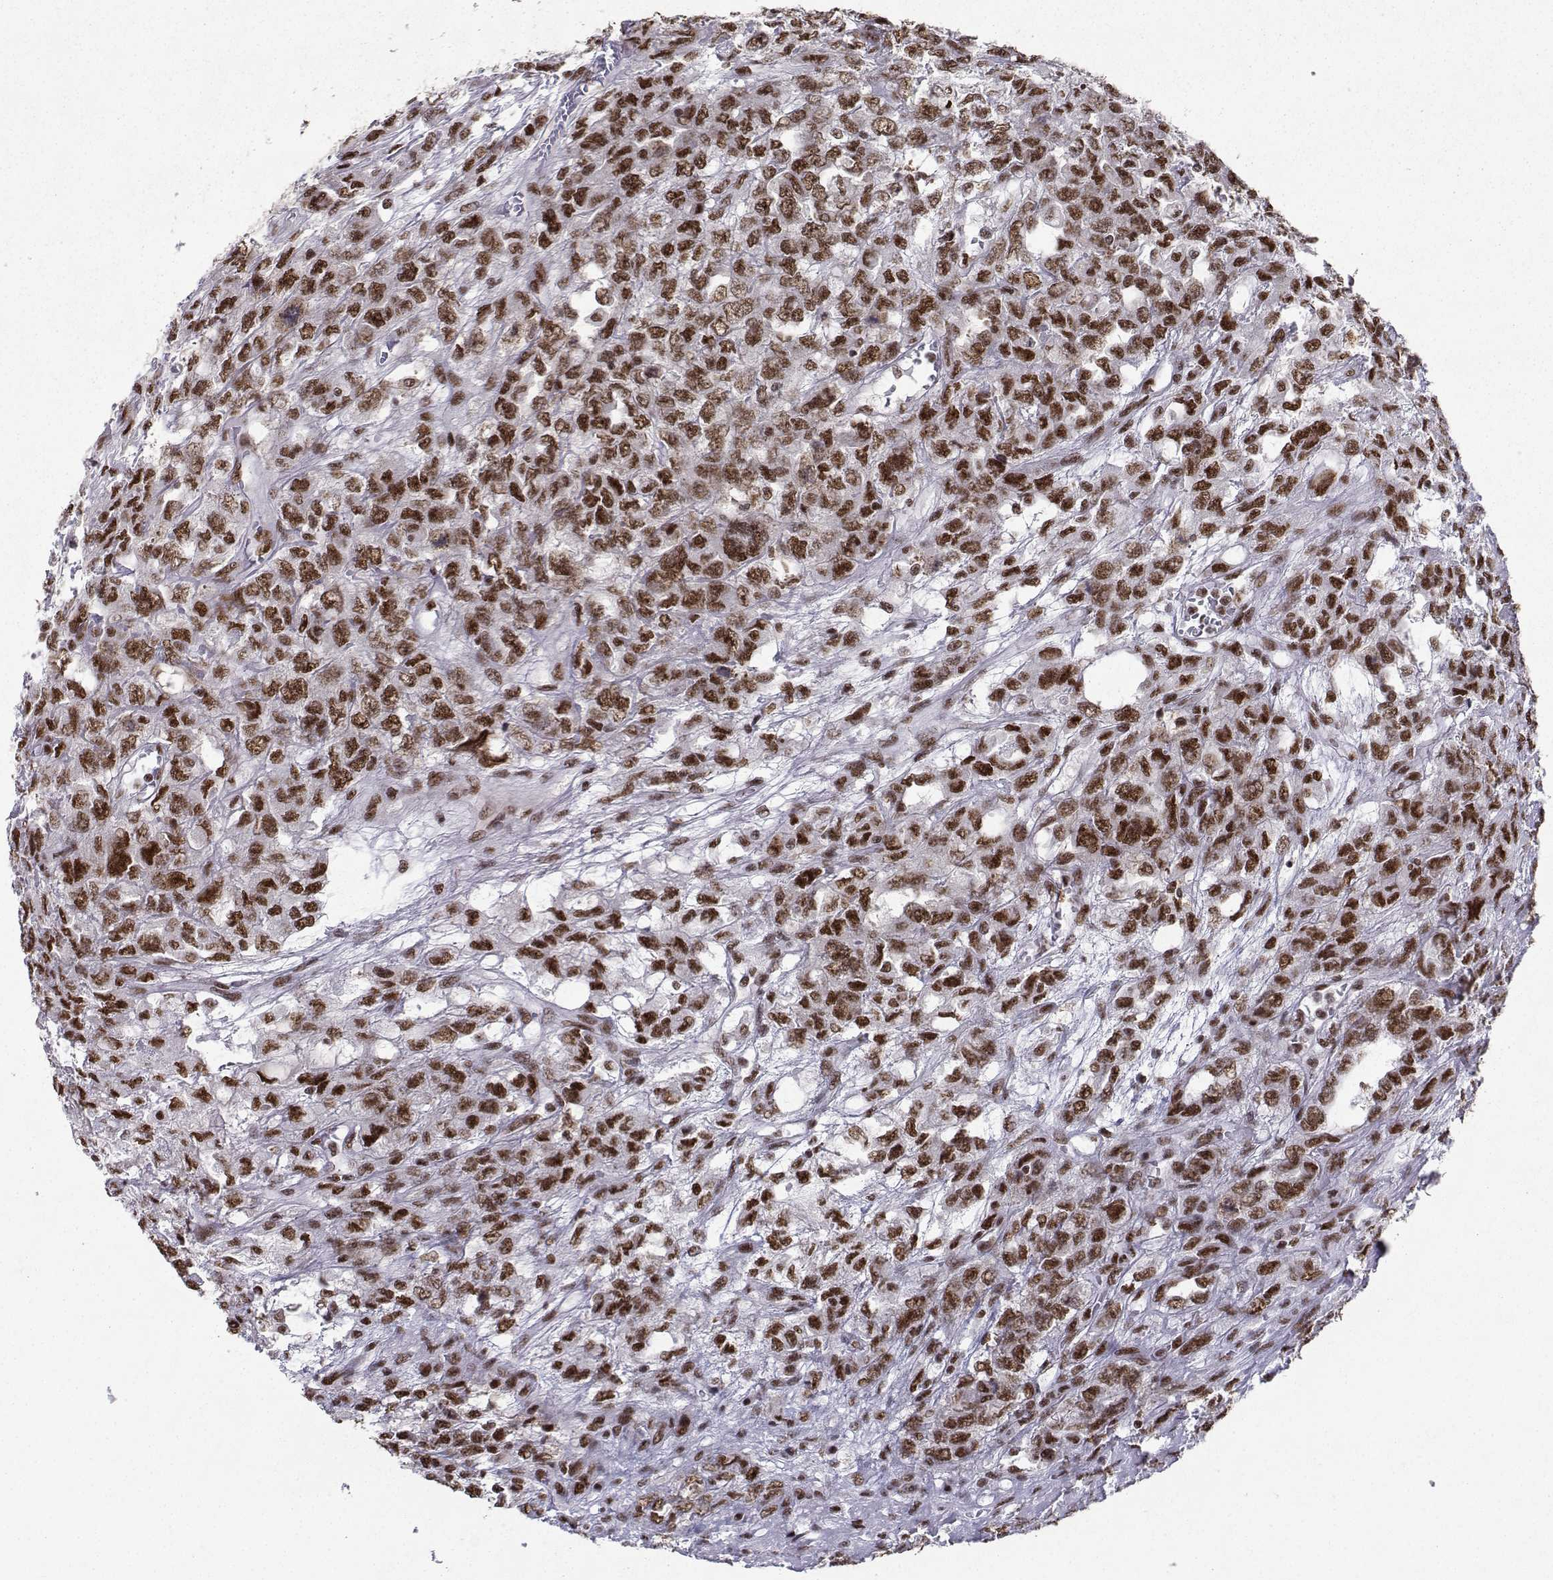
{"staining": {"intensity": "moderate", "quantity": ">75%", "location": "nuclear"}, "tissue": "testis cancer", "cell_type": "Tumor cells", "image_type": "cancer", "snomed": [{"axis": "morphology", "description": "Seminoma, NOS"}, {"axis": "topography", "description": "Testis"}], "caption": "Tumor cells display medium levels of moderate nuclear positivity in about >75% of cells in human testis cancer (seminoma).", "gene": "SNRPB2", "patient": {"sex": "male", "age": 52}}